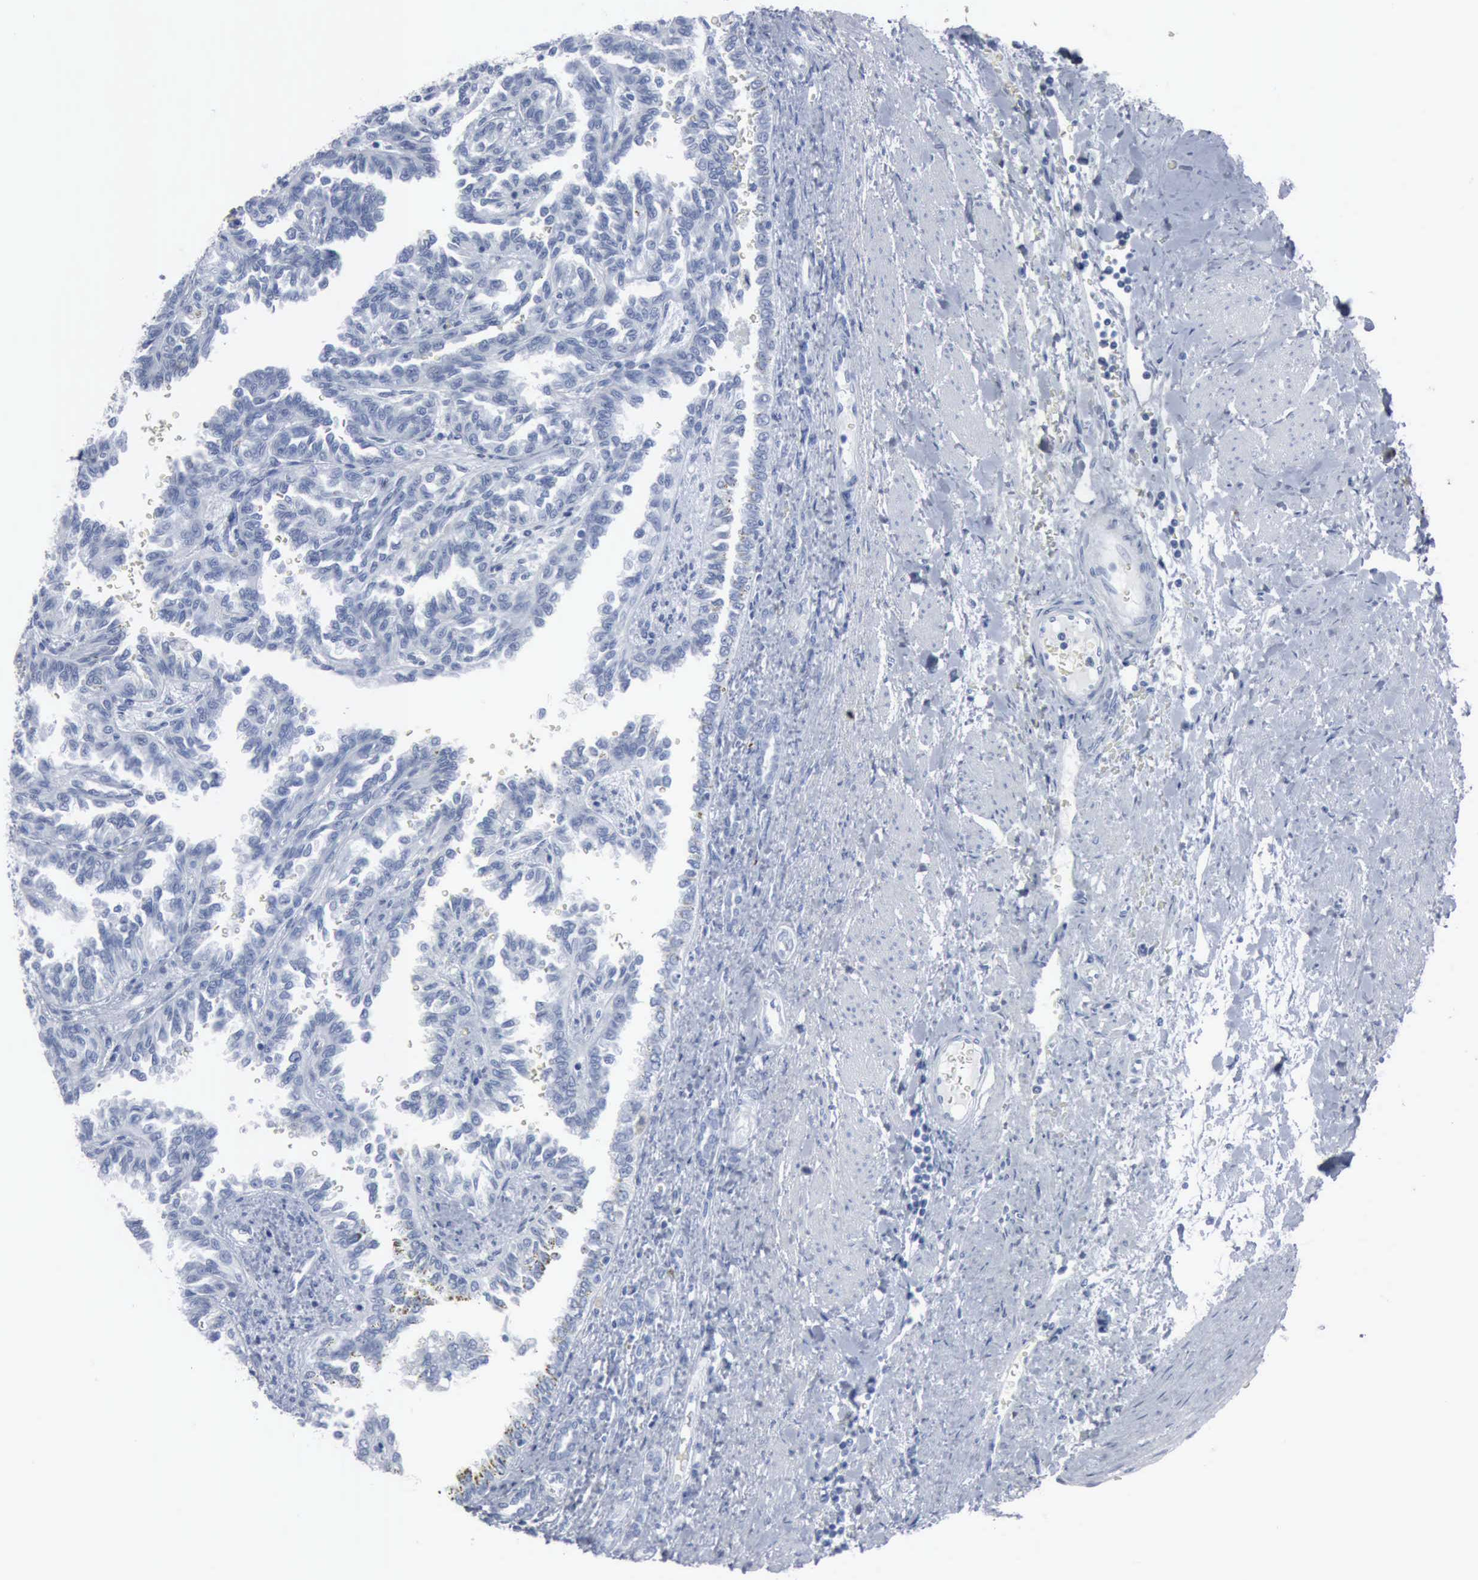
{"staining": {"intensity": "negative", "quantity": "none", "location": "none"}, "tissue": "renal cancer", "cell_type": "Tumor cells", "image_type": "cancer", "snomed": [{"axis": "morphology", "description": "Inflammation, NOS"}, {"axis": "morphology", "description": "Adenocarcinoma, NOS"}, {"axis": "topography", "description": "Kidney"}], "caption": "Renal cancer (adenocarcinoma) was stained to show a protein in brown. There is no significant staining in tumor cells. (Stains: DAB immunohistochemistry with hematoxylin counter stain, Microscopy: brightfield microscopy at high magnification).", "gene": "DMD", "patient": {"sex": "male", "age": 68}}